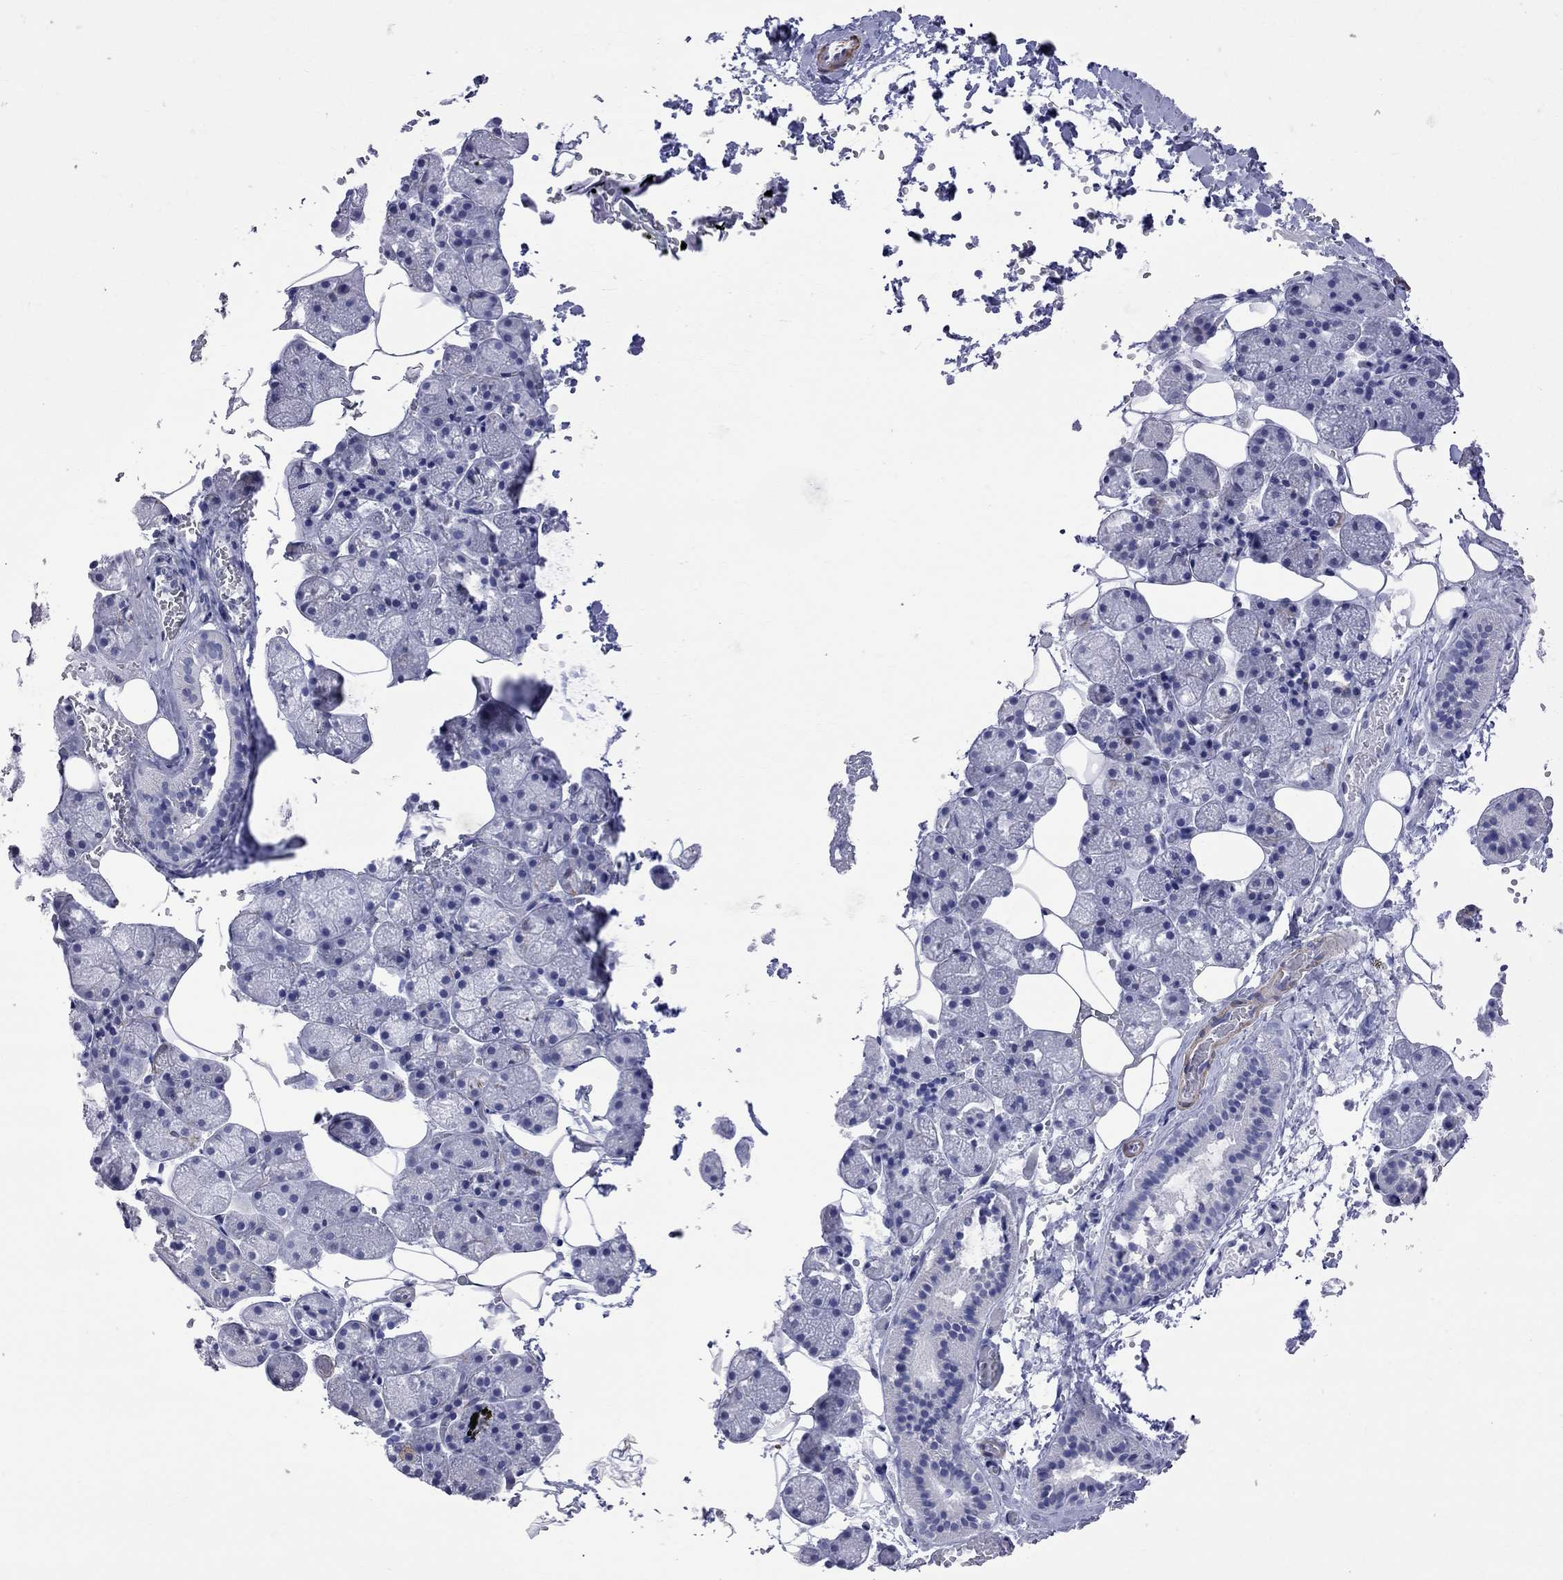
{"staining": {"intensity": "negative", "quantity": "none", "location": "none"}, "tissue": "salivary gland", "cell_type": "Glandular cells", "image_type": "normal", "snomed": [{"axis": "morphology", "description": "Normal tissue, NOS"}, {"axis": "topography", "description": "Salivary gland"}], "caption": "High power microscopy micrograph of an immunohistochemistry image of unremarkable salivary gland, revealing no significant staining in glandular cells.", "gene": "BPIFB1", "patient": {"sex": "male", "age": 38}}